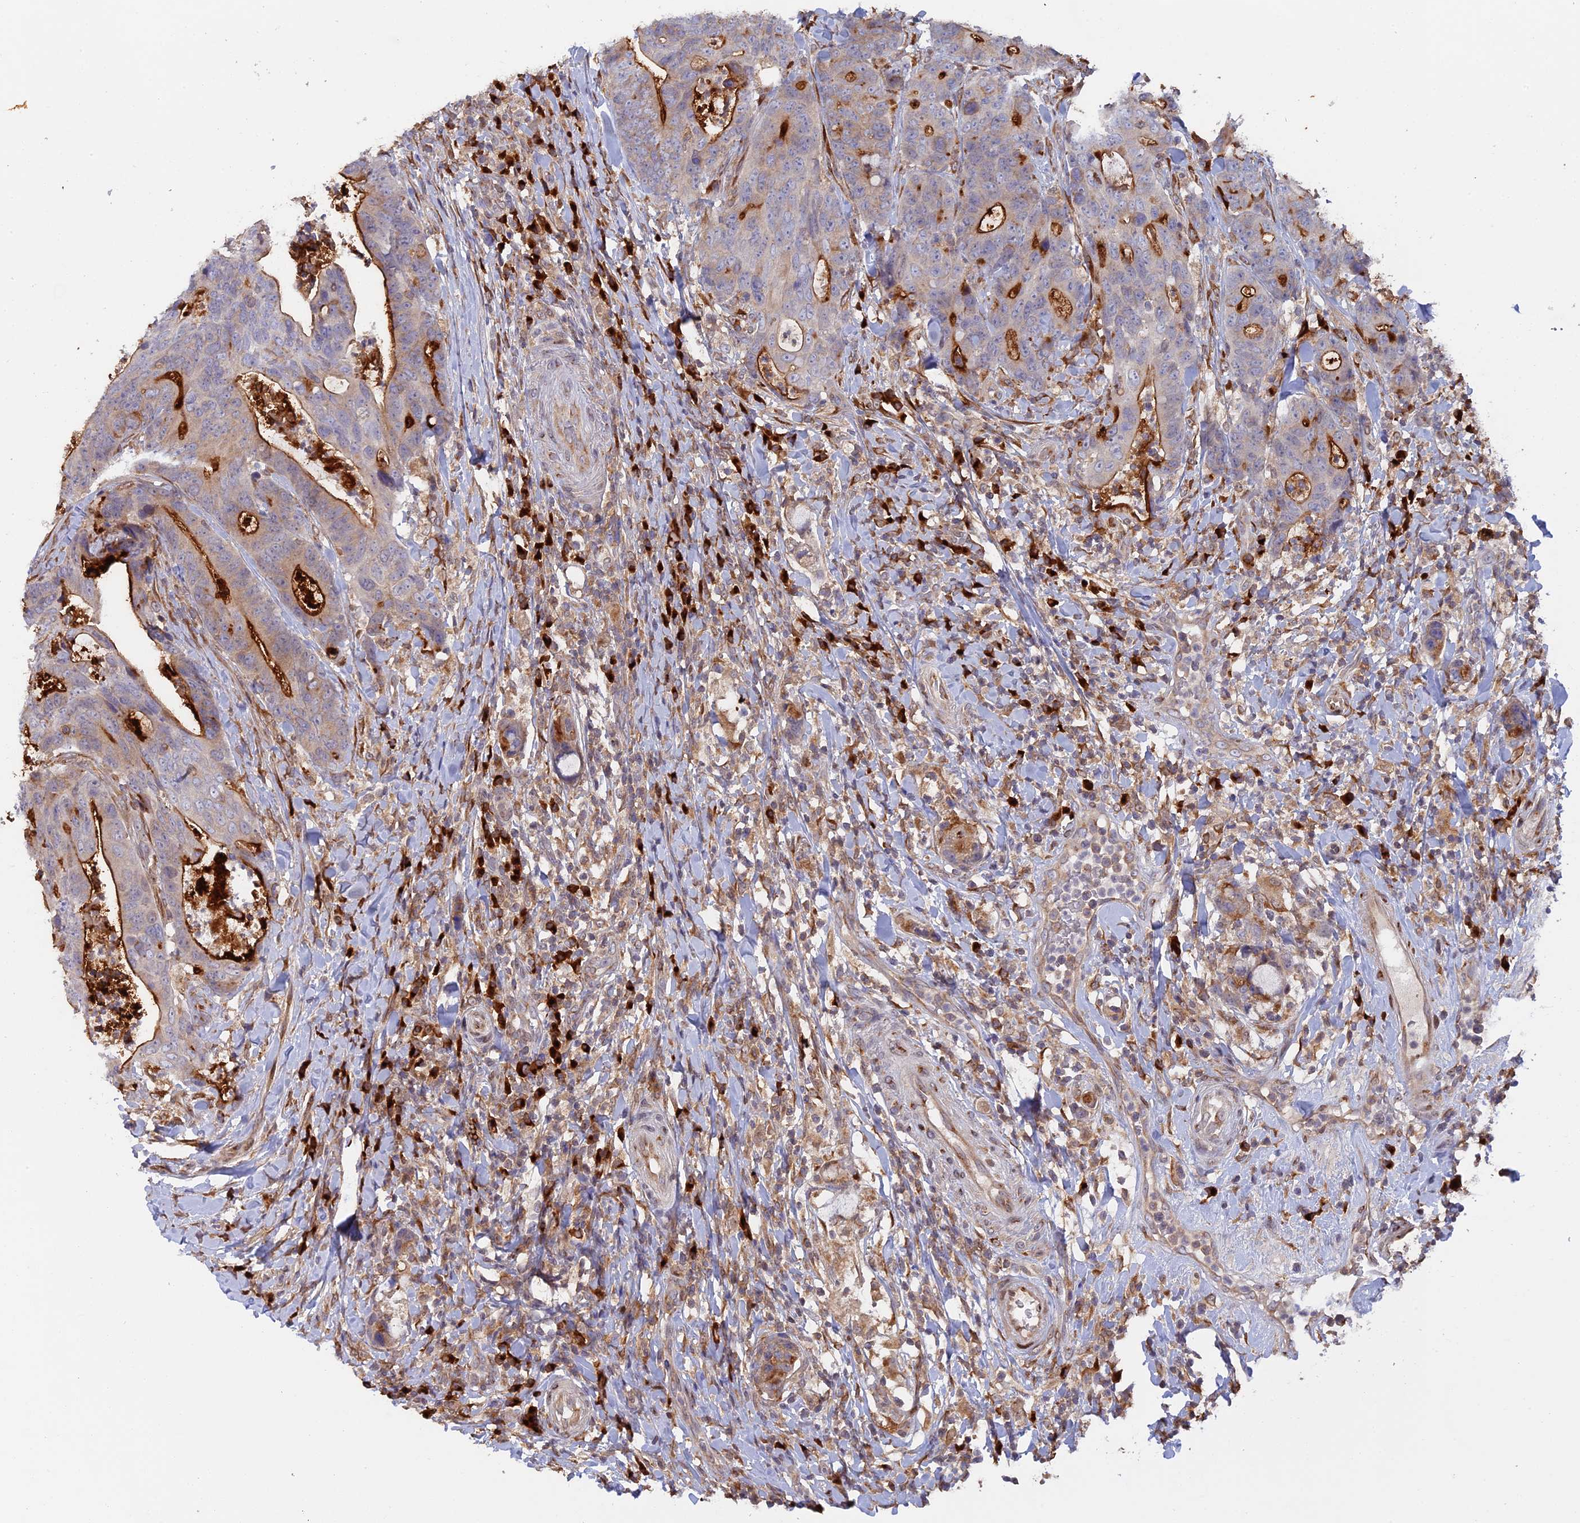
{"staining": {"intensity": "moderate", "quantity": "25%-75%", "location": "cytoplasmic/membranous"}, "tissue": "colorectal cancer", "cell_type": "Tumor cells", "image_type": "cancer", "snomed": [{"axis": "morphology", "description": "Adenocarcinoma, NOS"}, {"axis": "topography", "description": "Colon"}], "caption": "Human colorectal cancer (adenocarcinoma) stained with a protein marker demonstrates moderate staining in tumor cells.", "gene": "SNX17", "patient": {"sex": "female", "age": 82}}